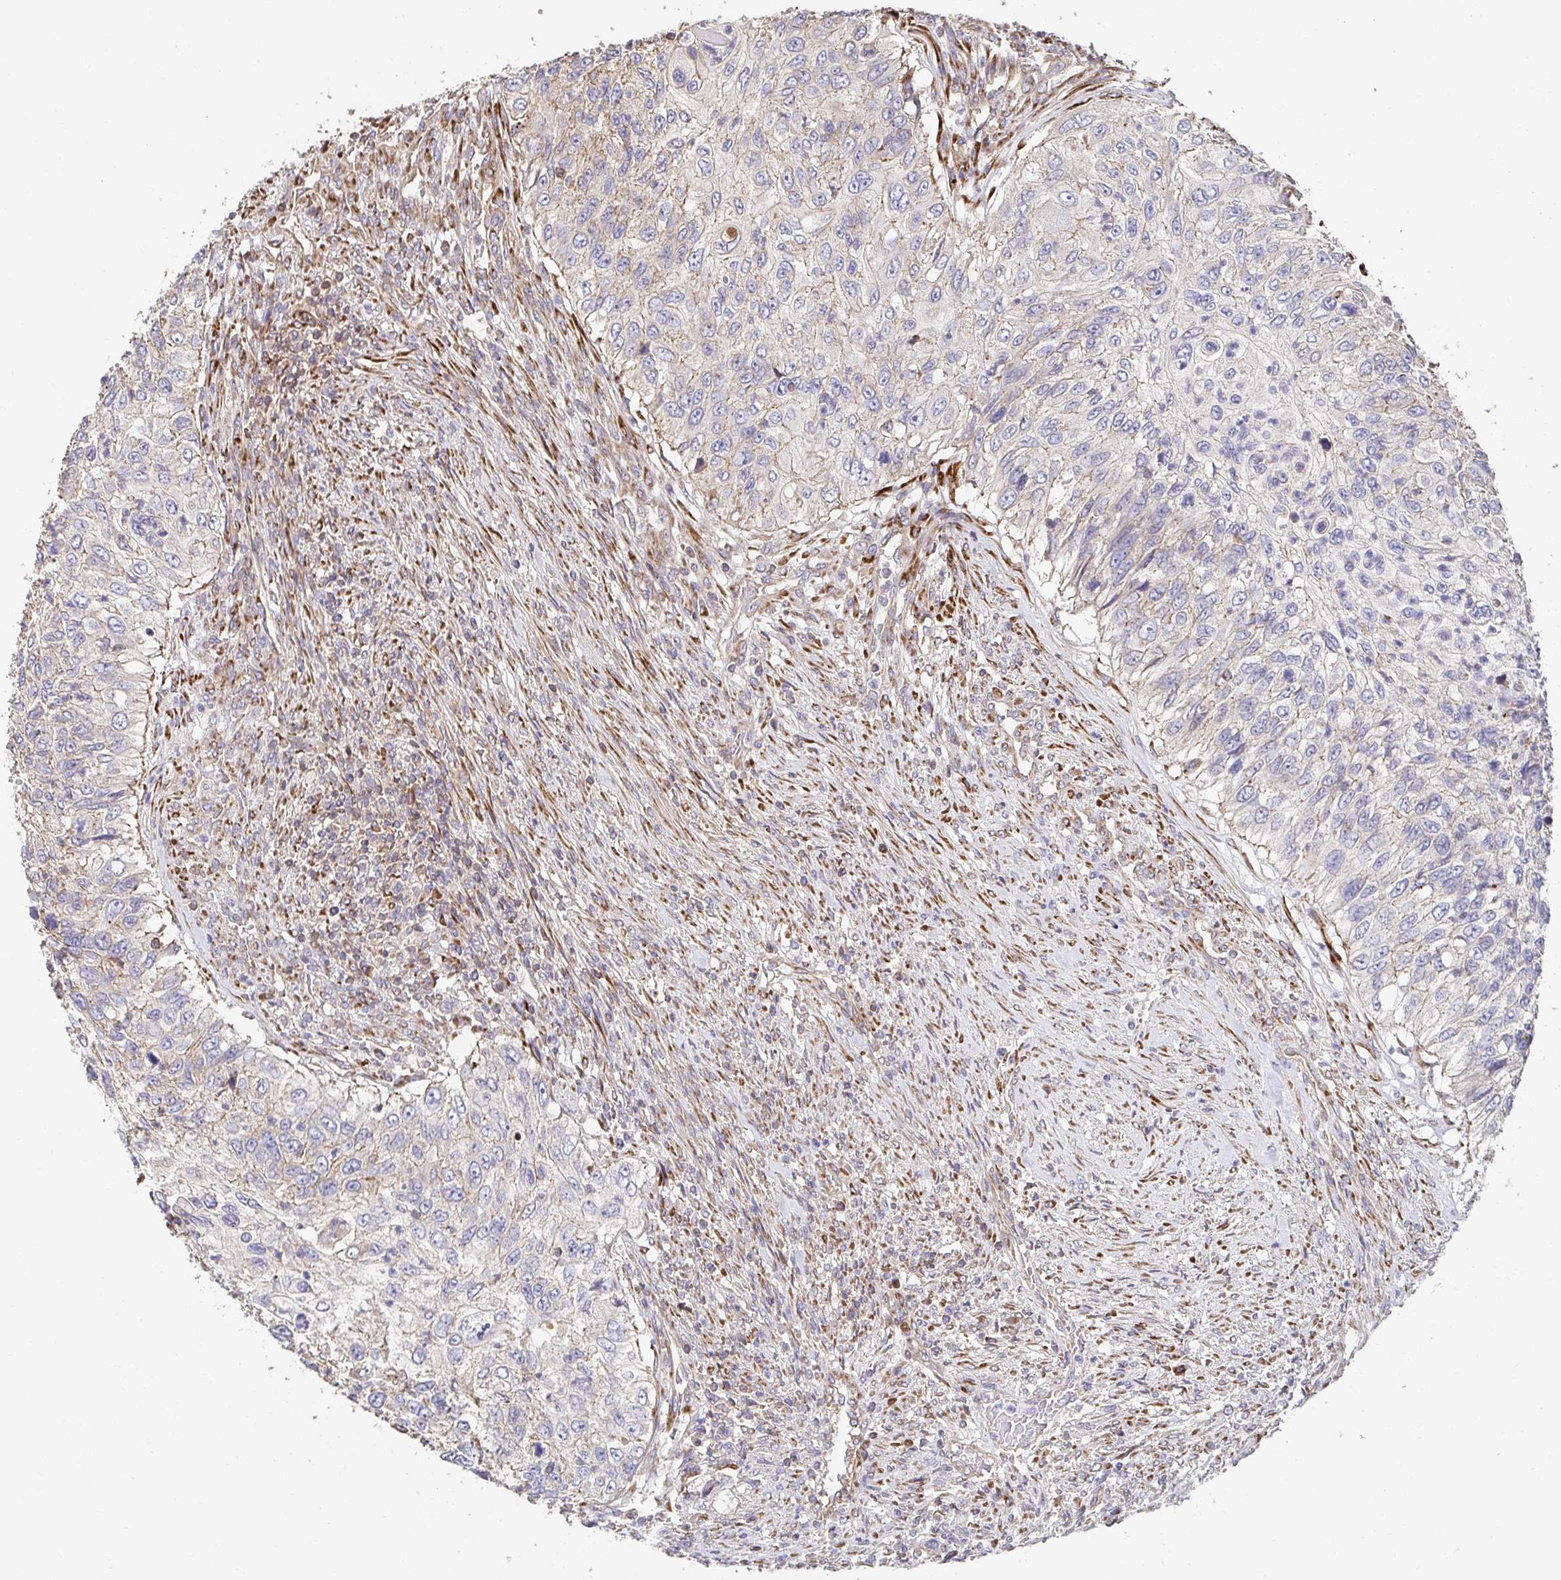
{"staining": {"intensity": "weak", "quantity": "<25%", "location": "cytoplasmic/membranous"}, "tissue": "urothelial cancer", "cell_type": "Tumor cells", "image_type": "cancer", "snomed": [{"axis": "morphology", "description": "Urothelial carcinoma, High grade"}, {"axis": "topography", "description": "Urinary bladder"}], "caption": "Human high-grade urothelial carcinoma stained for a protein using immunohistochemistry (IHC) exhibits no positivity in tumor cells.", "gene": "APBB1", "patient": {"sex": "female", "age": 60}}